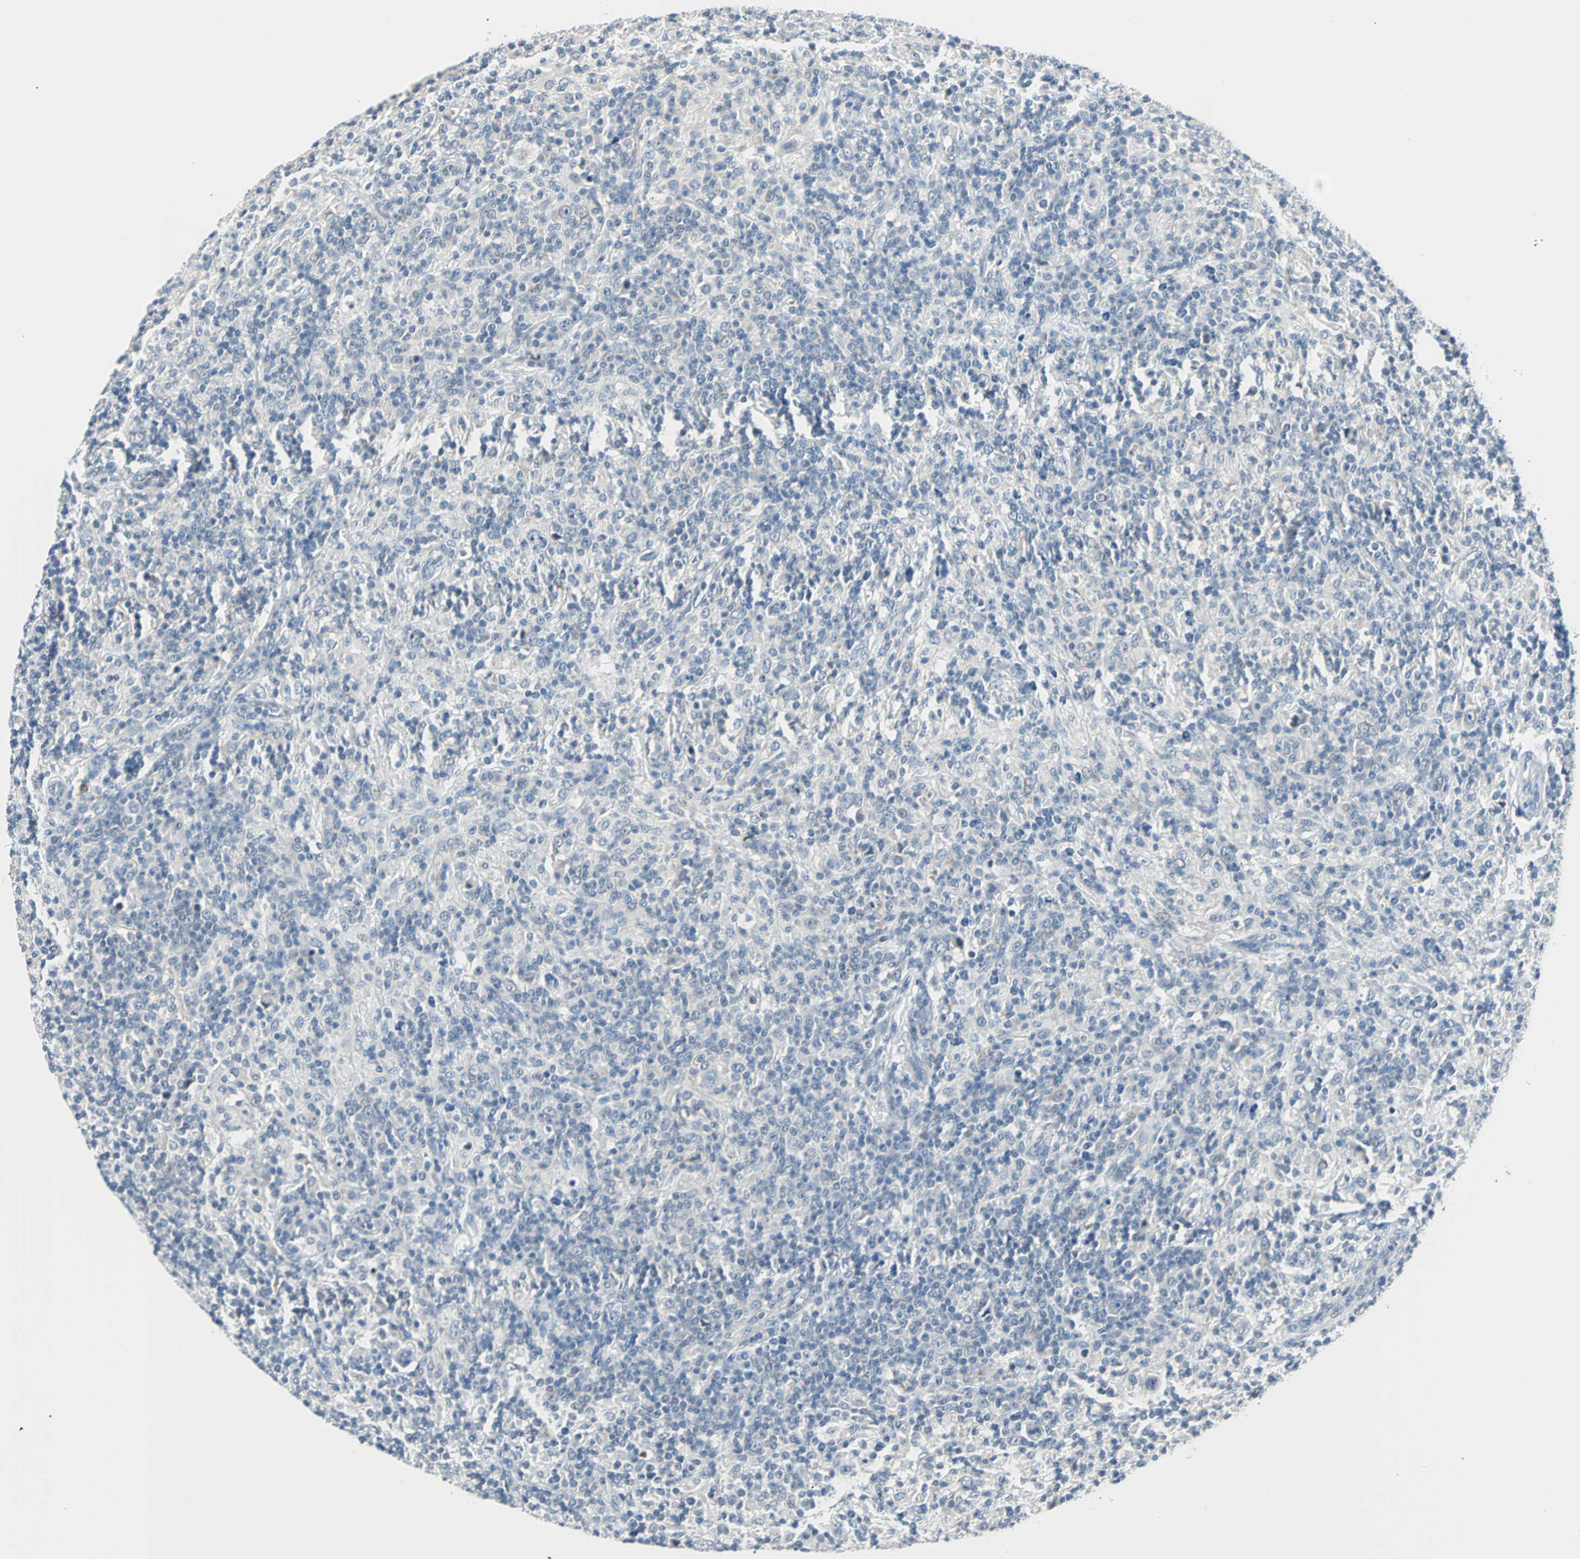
{"staining": {"intensity": "negative", "quantity": "none", "location": "none"}, "tissue": "lymphoma", "cell_type": "Tumor cells", "image_type": "cancer", "snomed": [{"axis": "morphology", "description": "Hodgkin's disease, NOS"}, {"axis": "topography", "description": "Lymph node"}], "caption": "DAB immunohistochemical staining of Hodgkin's disease reveals no significant positivity in tumor cells. (DAB (3,3'-diaminobenzidine) immunohistochemistry (IHC) with hematoxylin counter stain).", "gene": "SOX30", "patient": {"sex": "male", "age": 70}}